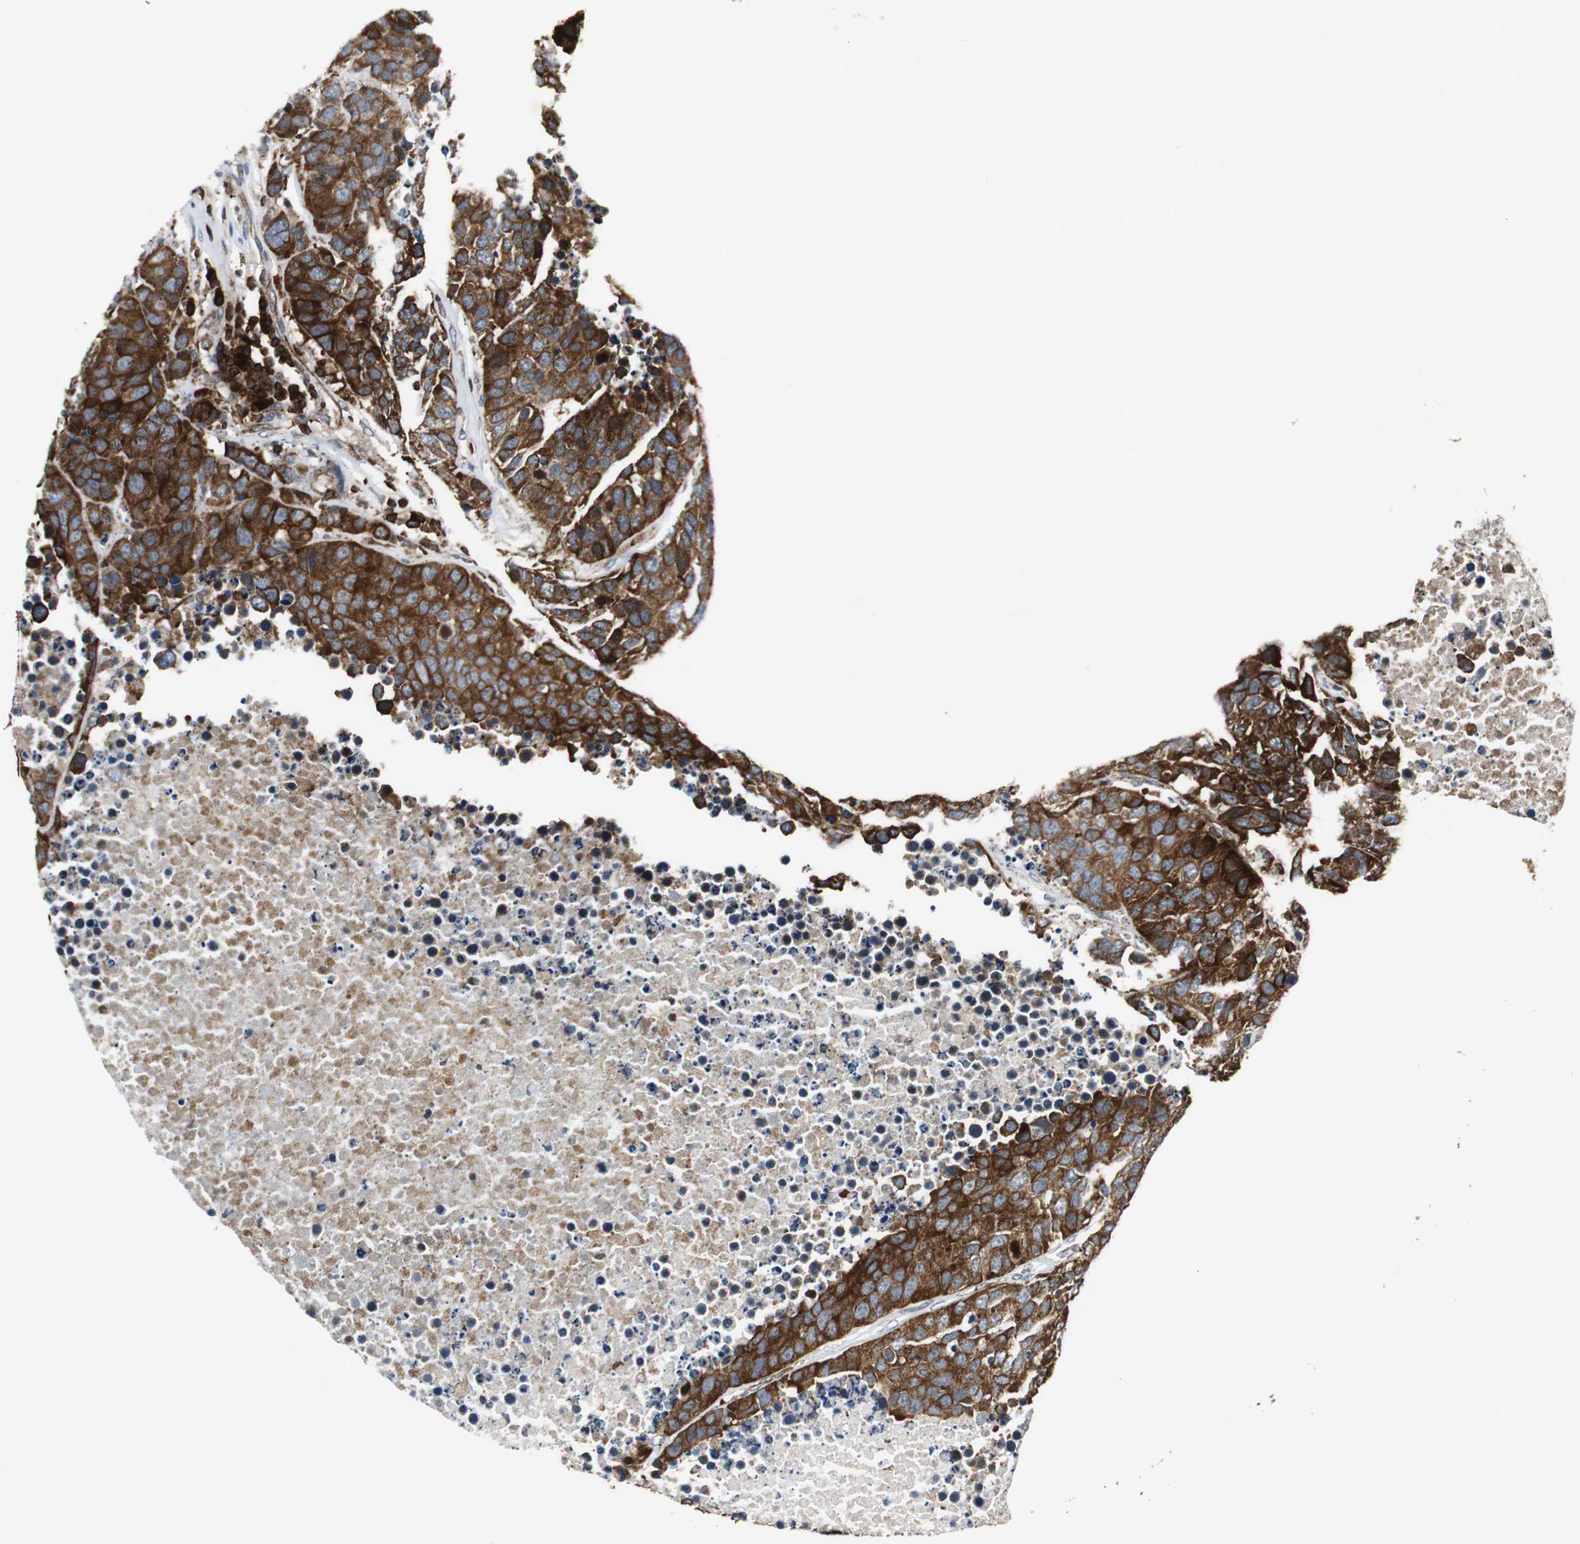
{"staining": {"intensity": "strong", "quantity": ">75%", "location": "cytoplasmic/membranous"}, "tissue": "carcinoid", "cell_type": "Tumor cells", "image_type": "cancer", "snomed": [{"axis": "morphology", "description": "Carcinoid, malignant, NOS"}, {"axis": "topography", "description": "Lung"}], "caption": "This photomicrograph demonstrates carcinoid stained with immunohistochemistry to label a protein in brown. The cytoplasmic/membranous of tumor cells show strong positivity for the protein. Nuclei are counter-stained blue.", "gene": "TUBA4A", "patient": {"sex": "male", "age": 60}}